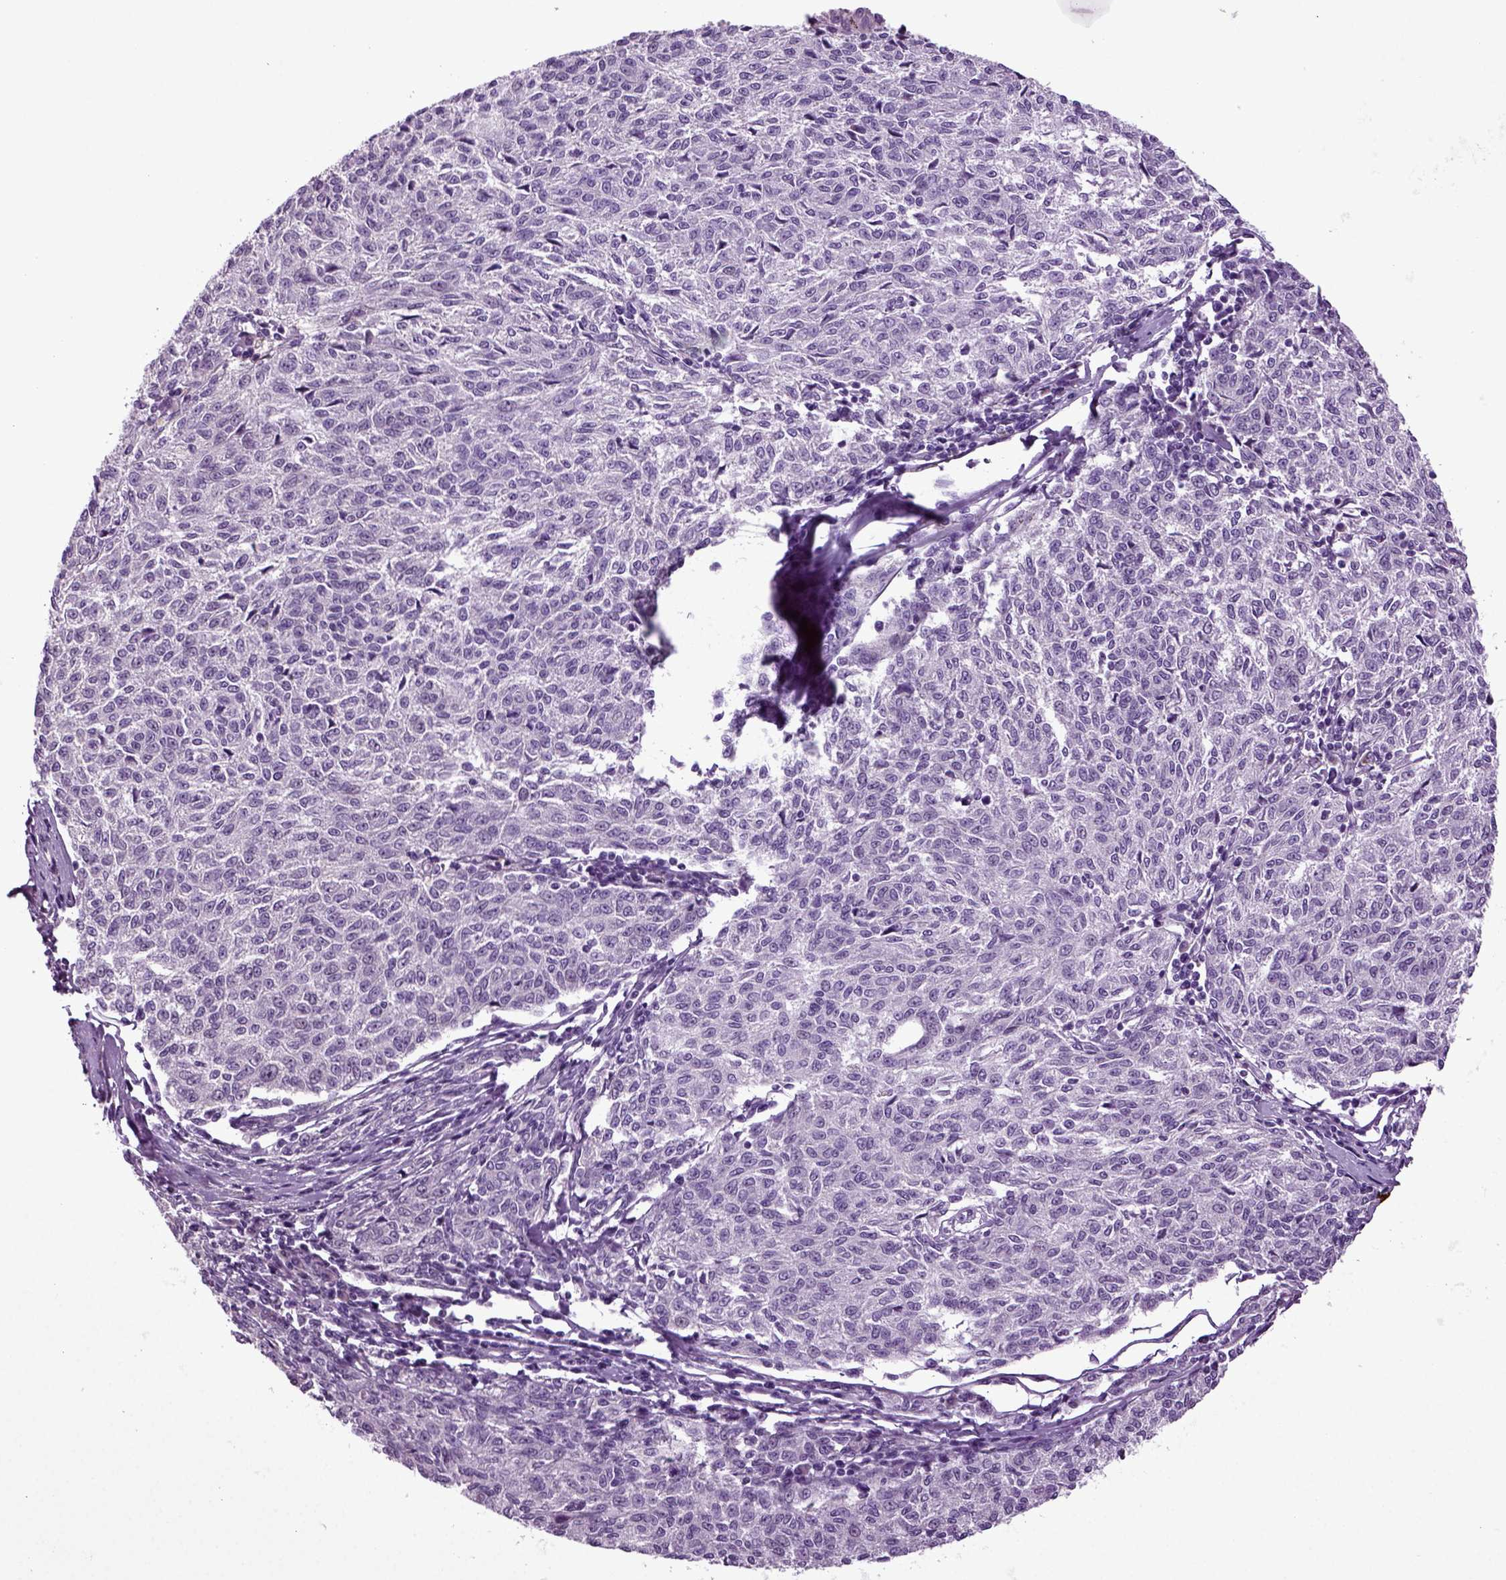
{"staining": {"intensity": "negative", "quantity": "none", "location": "none"}, "tissue": "melanoma", "cell_type": "Tumor cells", "image_type": "cancer", "snomed": [{"axis": "morphology", "description": "Malignant melanoma, NOS"}, {"axis": "topography", "description": "Skin"}], "caption": "DAB immunohistochemical staining of human melanoma shows no significant expression in tumor cells.", "gene": "FGF11", "patient": {"sex": "female", "age": 72}}